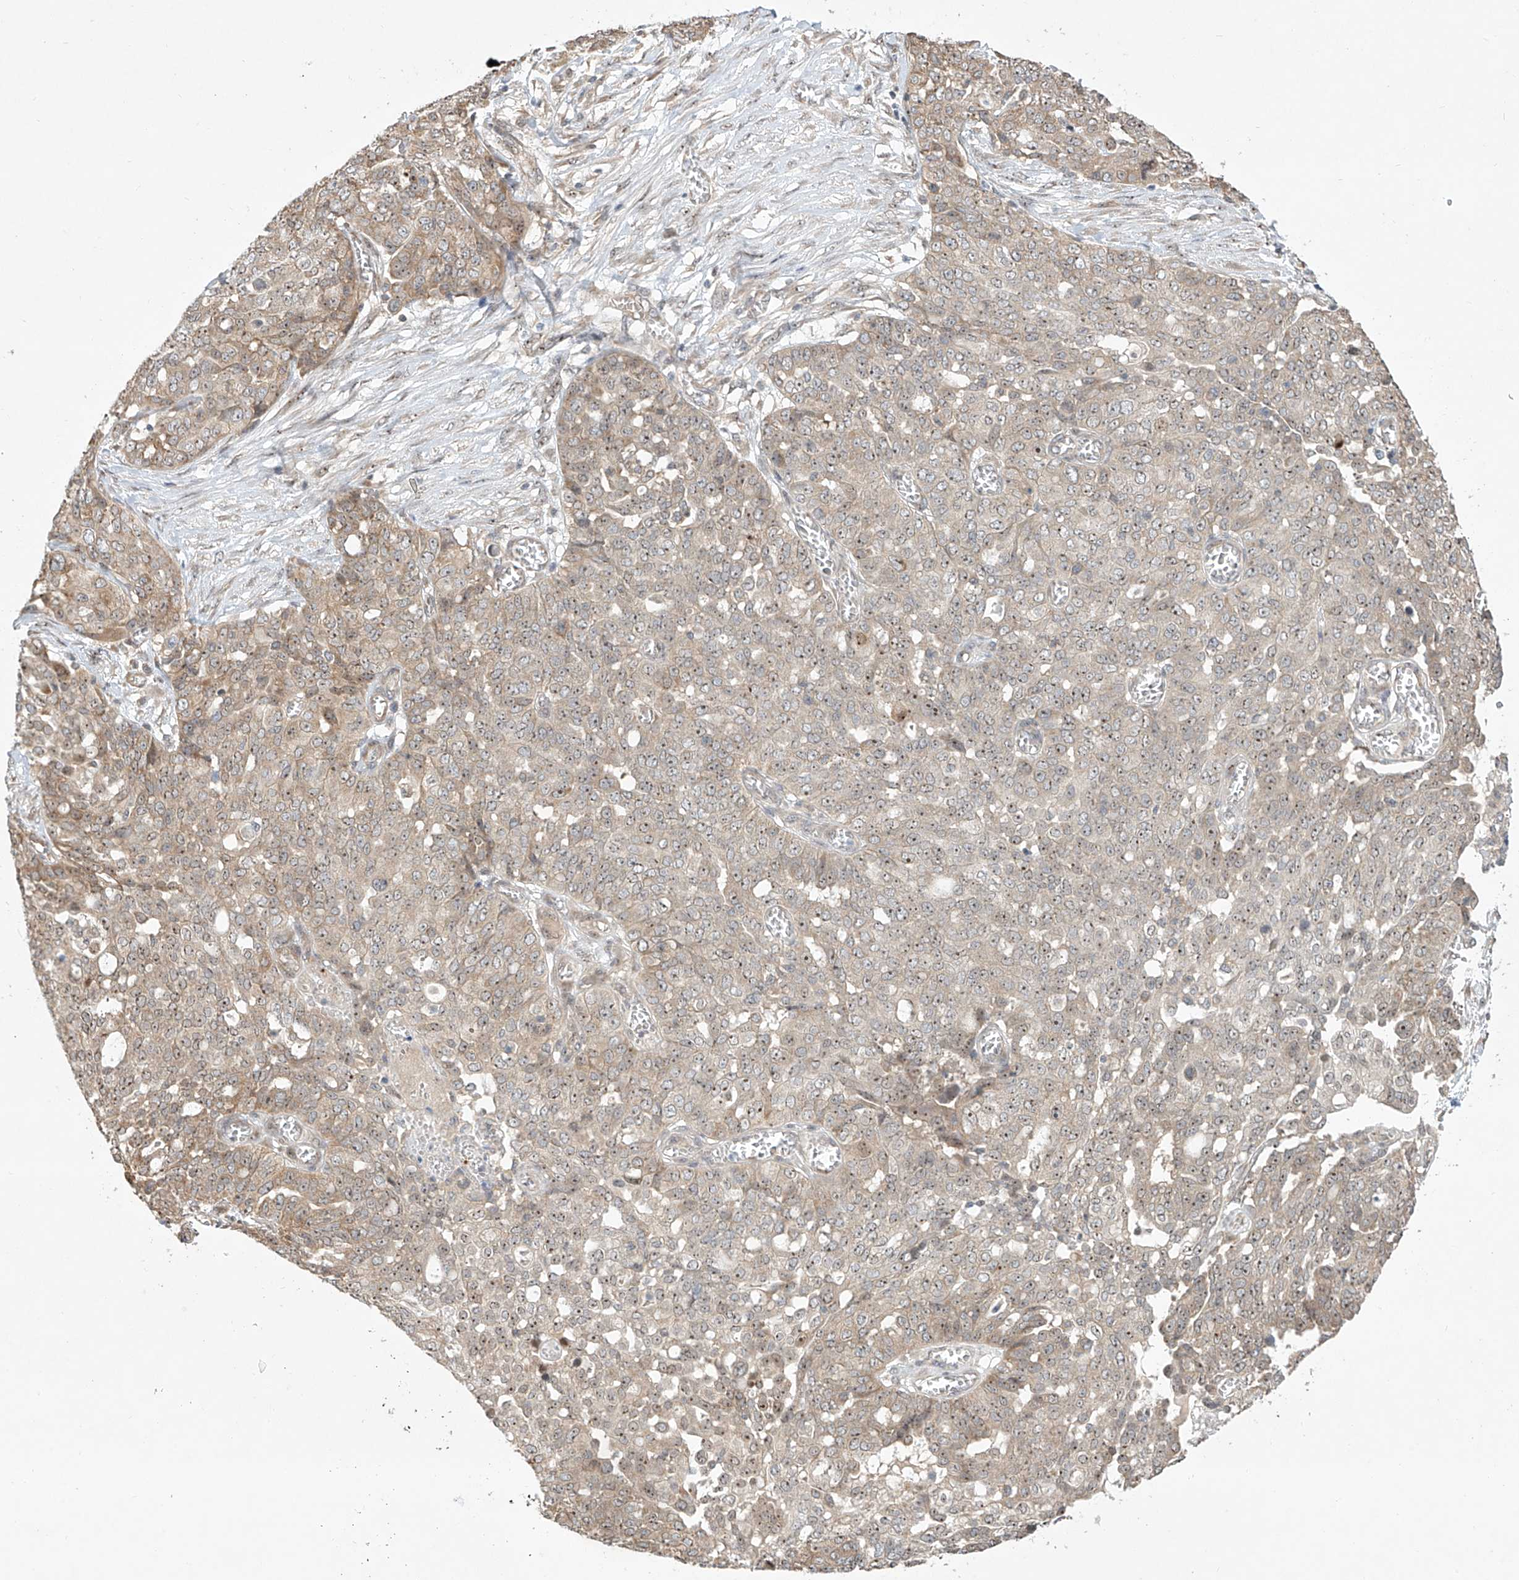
{"staining": {"intensity": "weak", "quantity": "25%-75%", "location": "nuclear"}, "tissue": "ovarian cancer", "cell_type": "Tumor cells", "image_type": "cancer", "snomed": [{"axis": "morphology", "description": "Cystadenocarcinoma, serous, NOS"}, {"axis": "topography", "description": "Soft tissue"}, {"axis": "topography", "description": "Ovary"}], "caption": "Weak nuclear protein positivity is identified in approximately 25%-75% of tumor cells in ovarian serous cystadenocarcinoma.", "gene": "TASP1", "patient": {"sex": "female", "age": 57}}